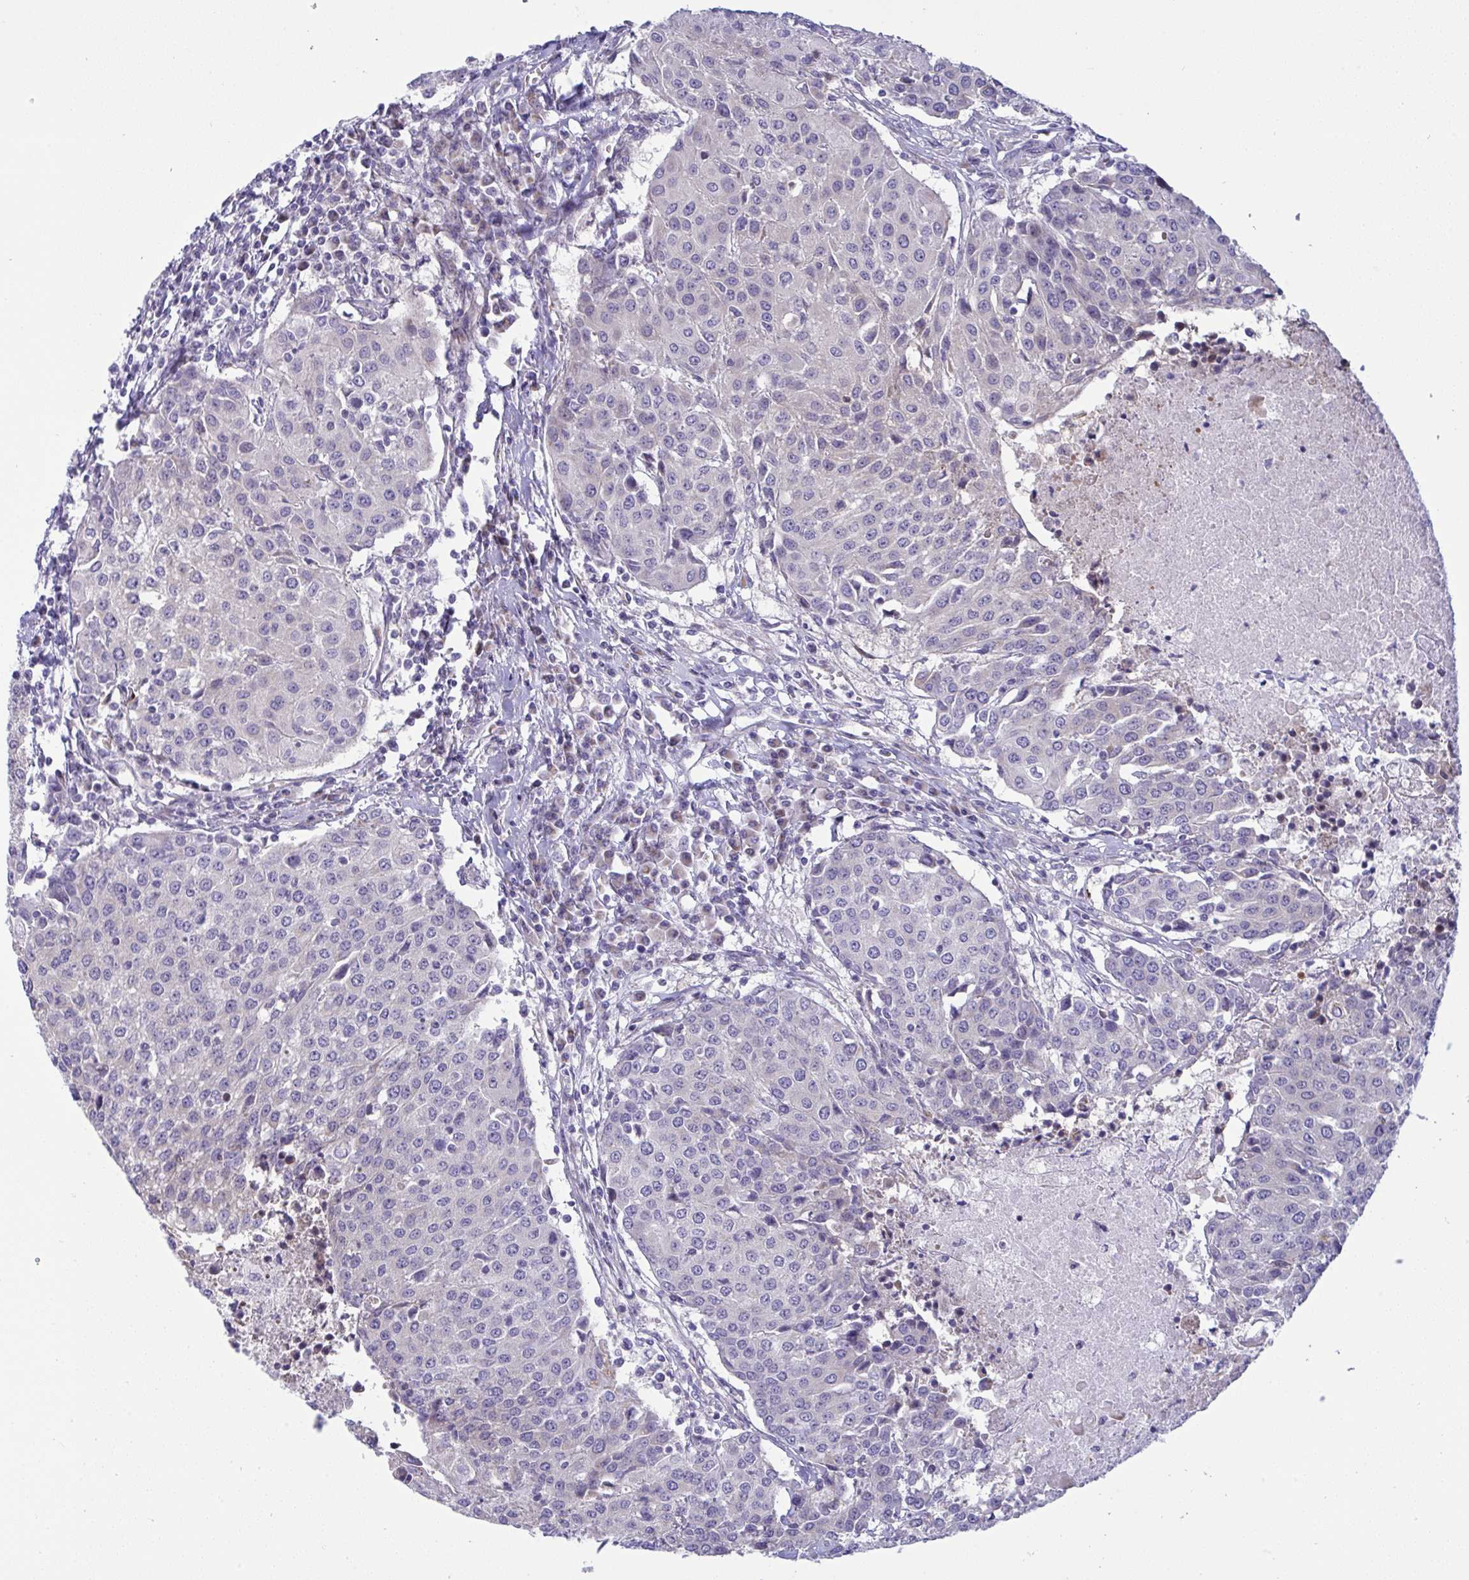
{"staining": {"intensity": "negative", "quantity": "none", "location": "none"}, "tissue": "urothelial cancer", "cell_type": "Tumor cells", "image_type": "cancer", "snomed": [{"axis": "morphology", "description": "Urothelial carcinoma, High grade"}, {"axis": "topography", "description": "Urinary bladder"}], "caption": "High magnification brightfield microscopy of urothelial carcinoma (high-grade) stained with DAB (brown) and counterstained with hematoxylin (blue): tumor cells show no significant staining.", "gene": "NTN1", "patient": {"sex": "female", "age": 85}}